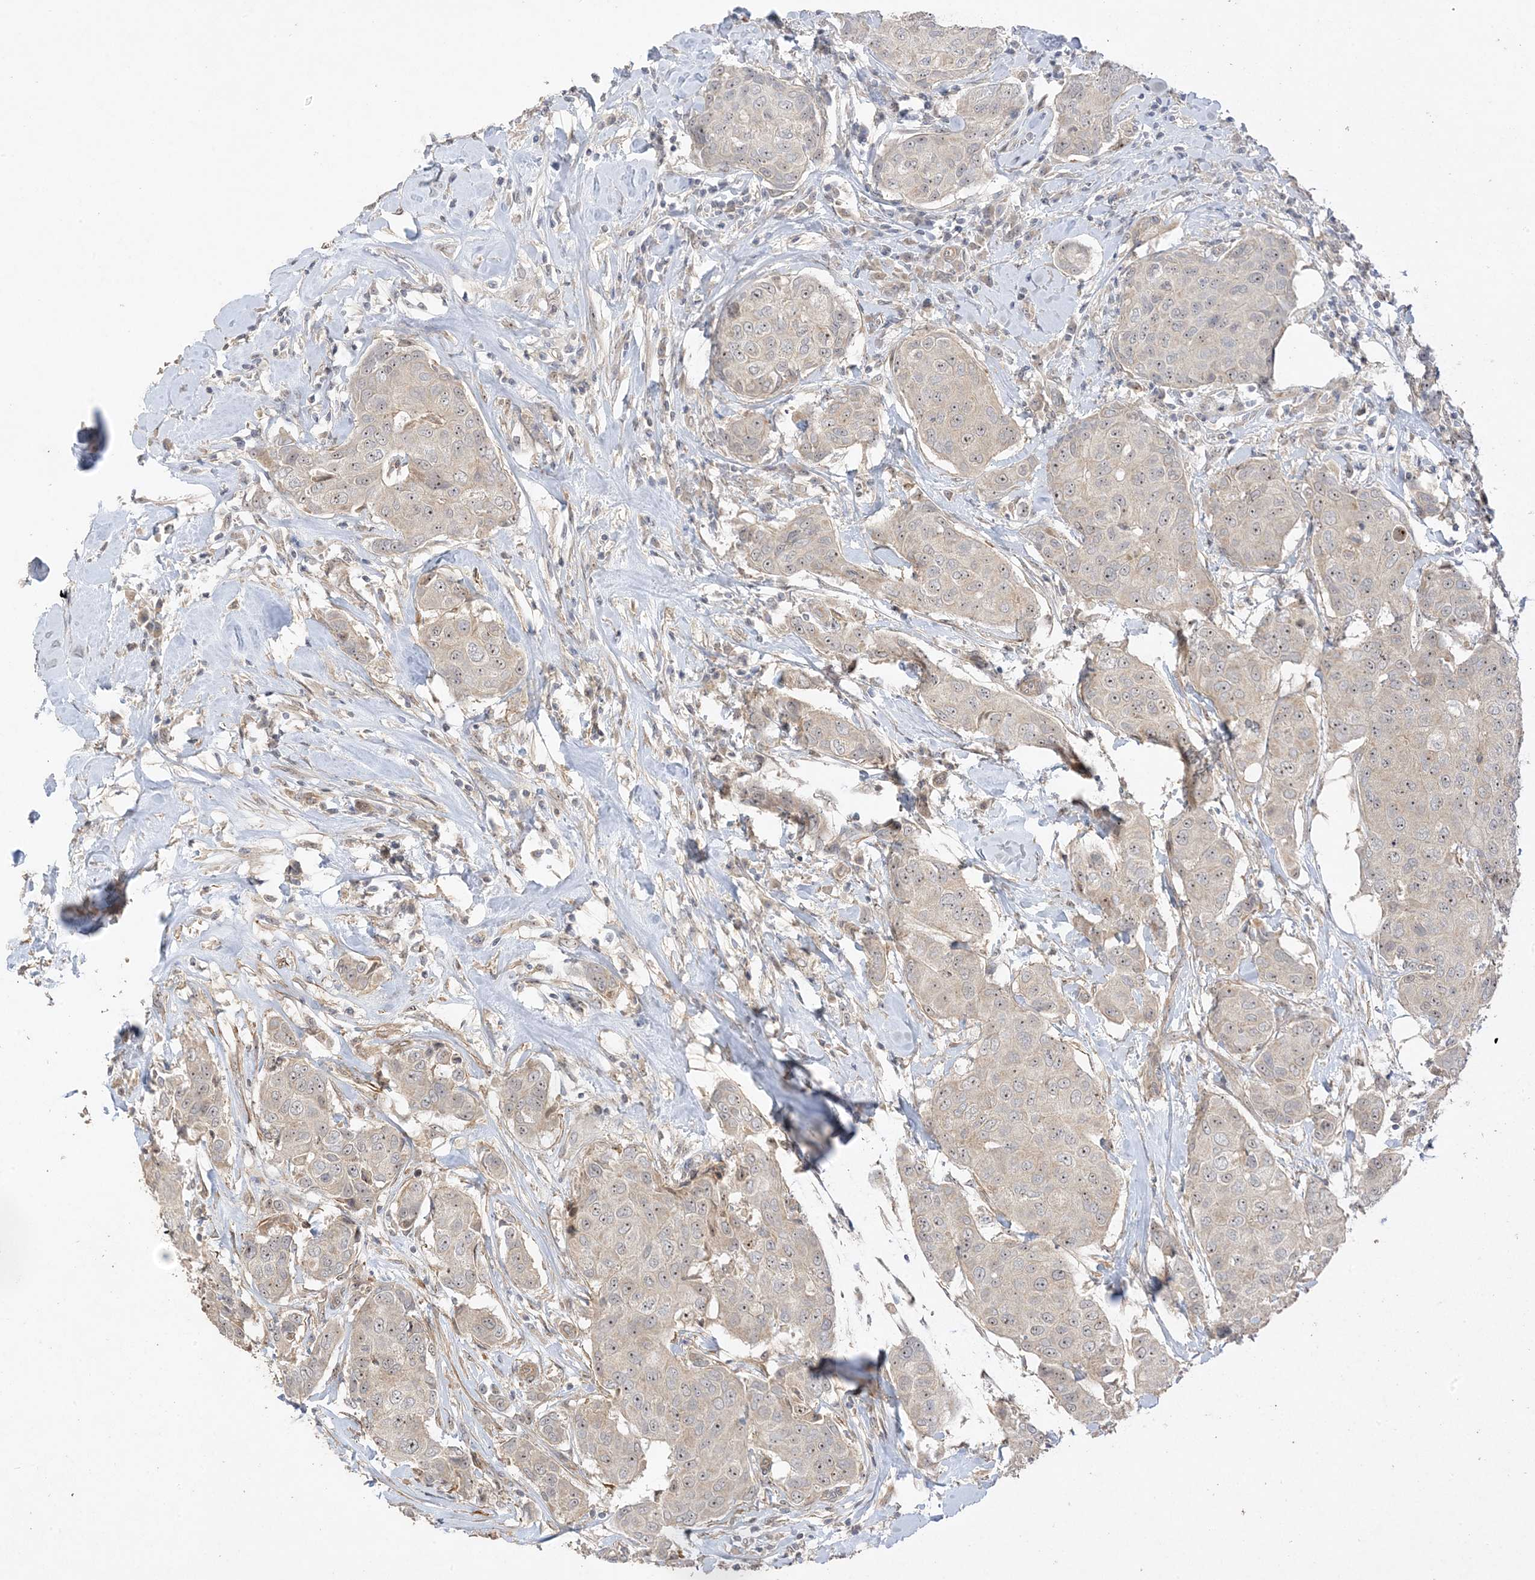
{"staining": {"intensity": "weak", "quantity": "25%-75%", "location": "nuclear"}, "tissue": "breast cancer", "cell_type": "Tumor cells", "image_type": "cancer", "snomed": [{"axis": "morphology", "description": "Duct carcinoma"}, {"axis": "topography", "description": "Breast"}], "caption": "Brown immunohistochemical staining in human breast infiltrating ductal carcinoma reveals weak nuclear positivity in about 25%-75% of tumor cells.", "gene": "DDX18", "patient": {"sex": "female", "age": 80}}